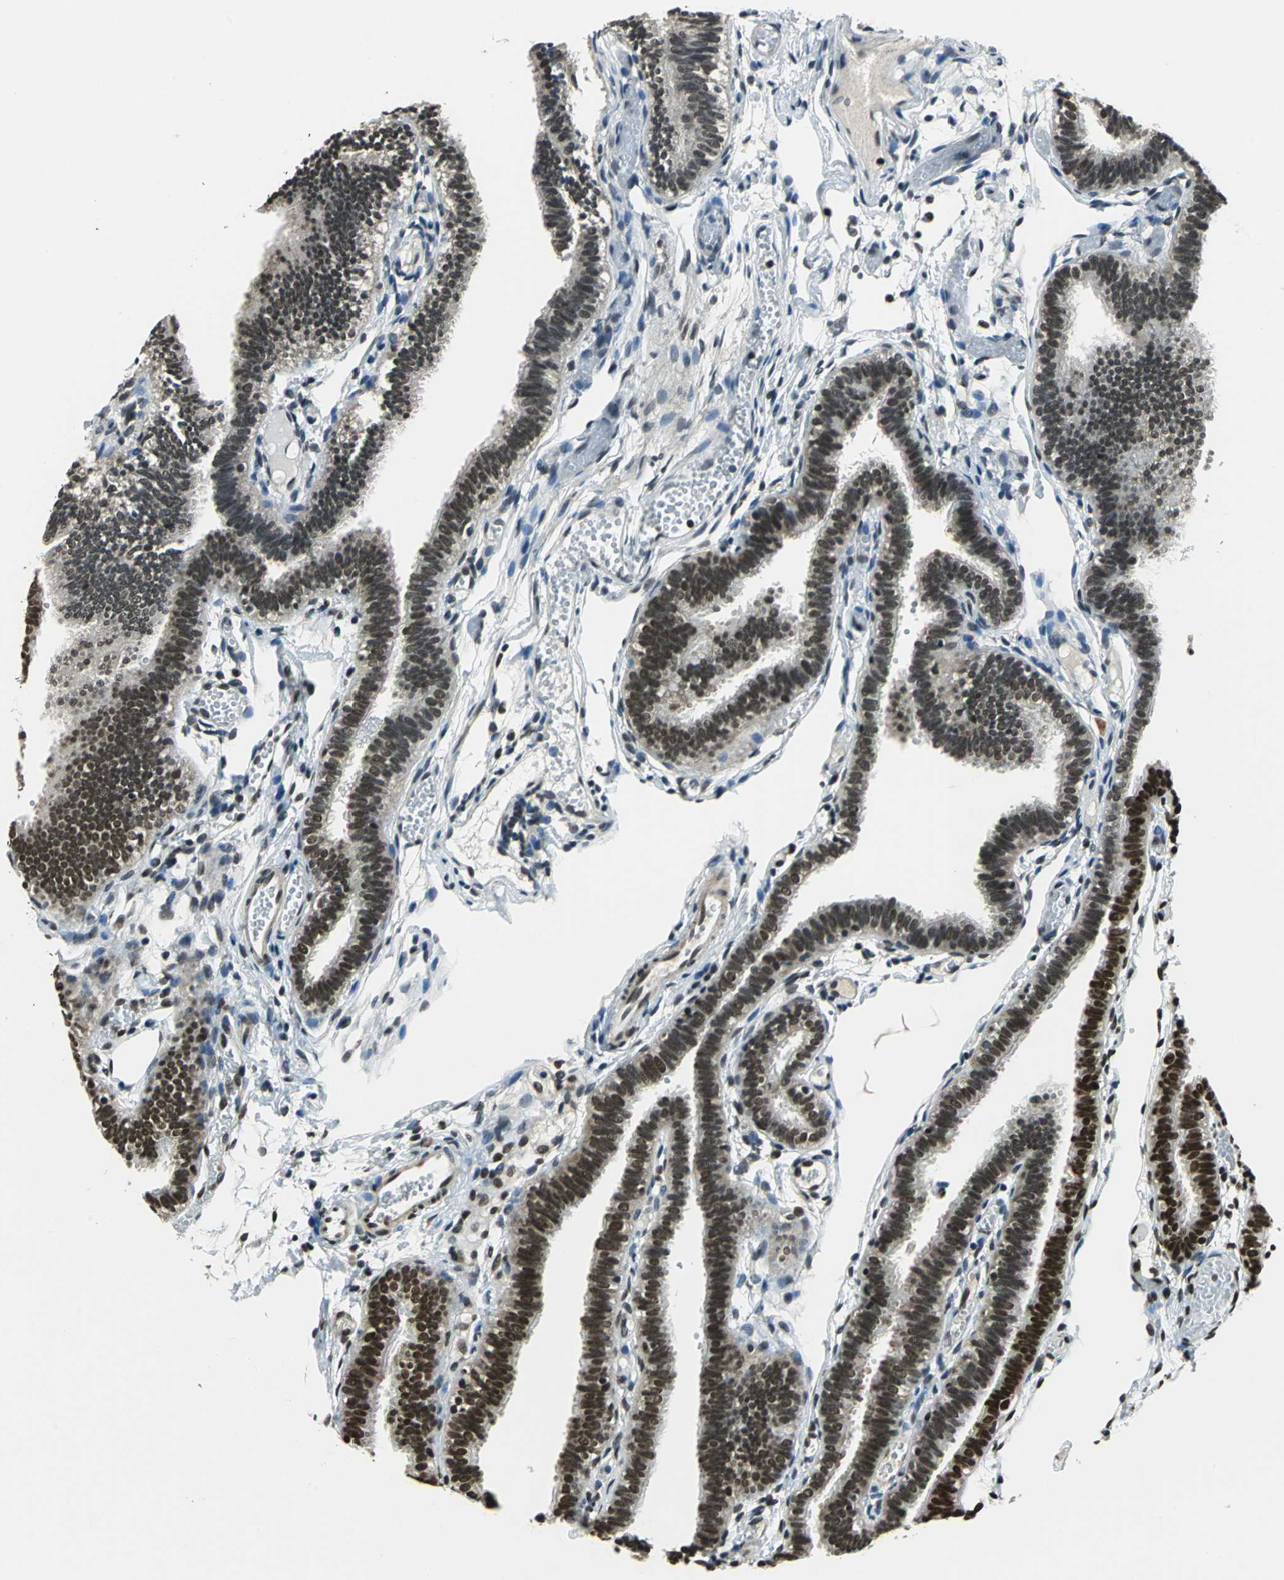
{"staining": {"intensity": "strong", "quantity": ">75%", "location": "nuclear"}, "tissue": "fallopian tube", "cell_type": "Glandular cells", "image_type": "normal", "snomed": [{"axis": "morphology", "description": "Normal tissue, NOS"}, {"axis": "topography", "description": "Fallopian tube"}], "caption": "Immunohistochemistry (IHC) of unremarkable fallopian tube reveals high levels of strong nuclear expression in approximately >75% of glandular cells.", "gene": "RBM14", "patient": {"sex": "female", "age": 29}}